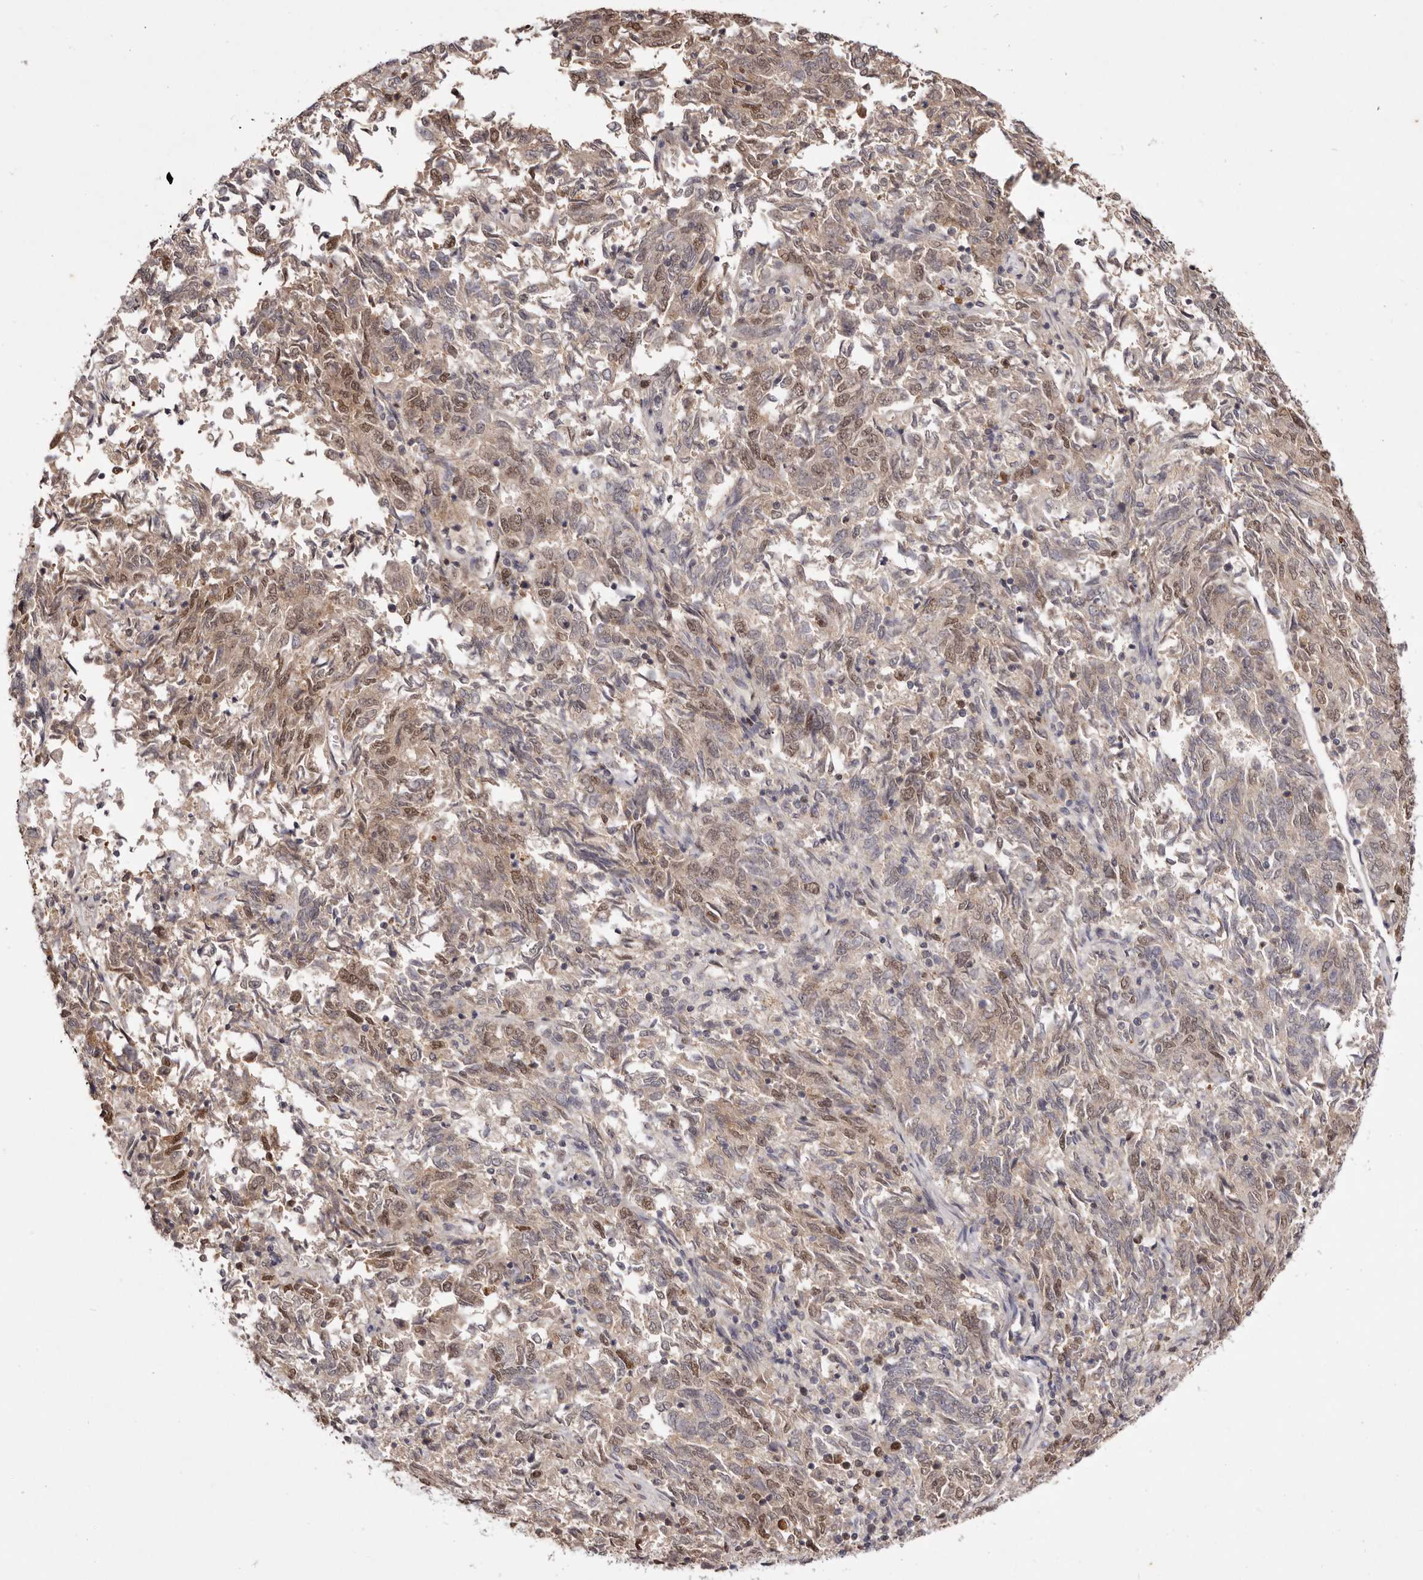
{"staining": {"intensity": "moderate", "quantity": "25%-75%", "location": "nuclear"}, "tissue": "endometrial cancer", "cell_type": "Tumor cells", "image_type": "cancer", "snomed": [{"axis": "morphology", "description": "Adenocarcinoma, NOS"}, {"axis": "topography", "description": "Endometrium"}], "caption": "Moderate nuclear protein positivity is present in about 25%-75% of tumor cells in endometrial cancer (adenocarcinoma).", "gene": "NOTCH1", "patient": {"sex": "female", "age": 80}}